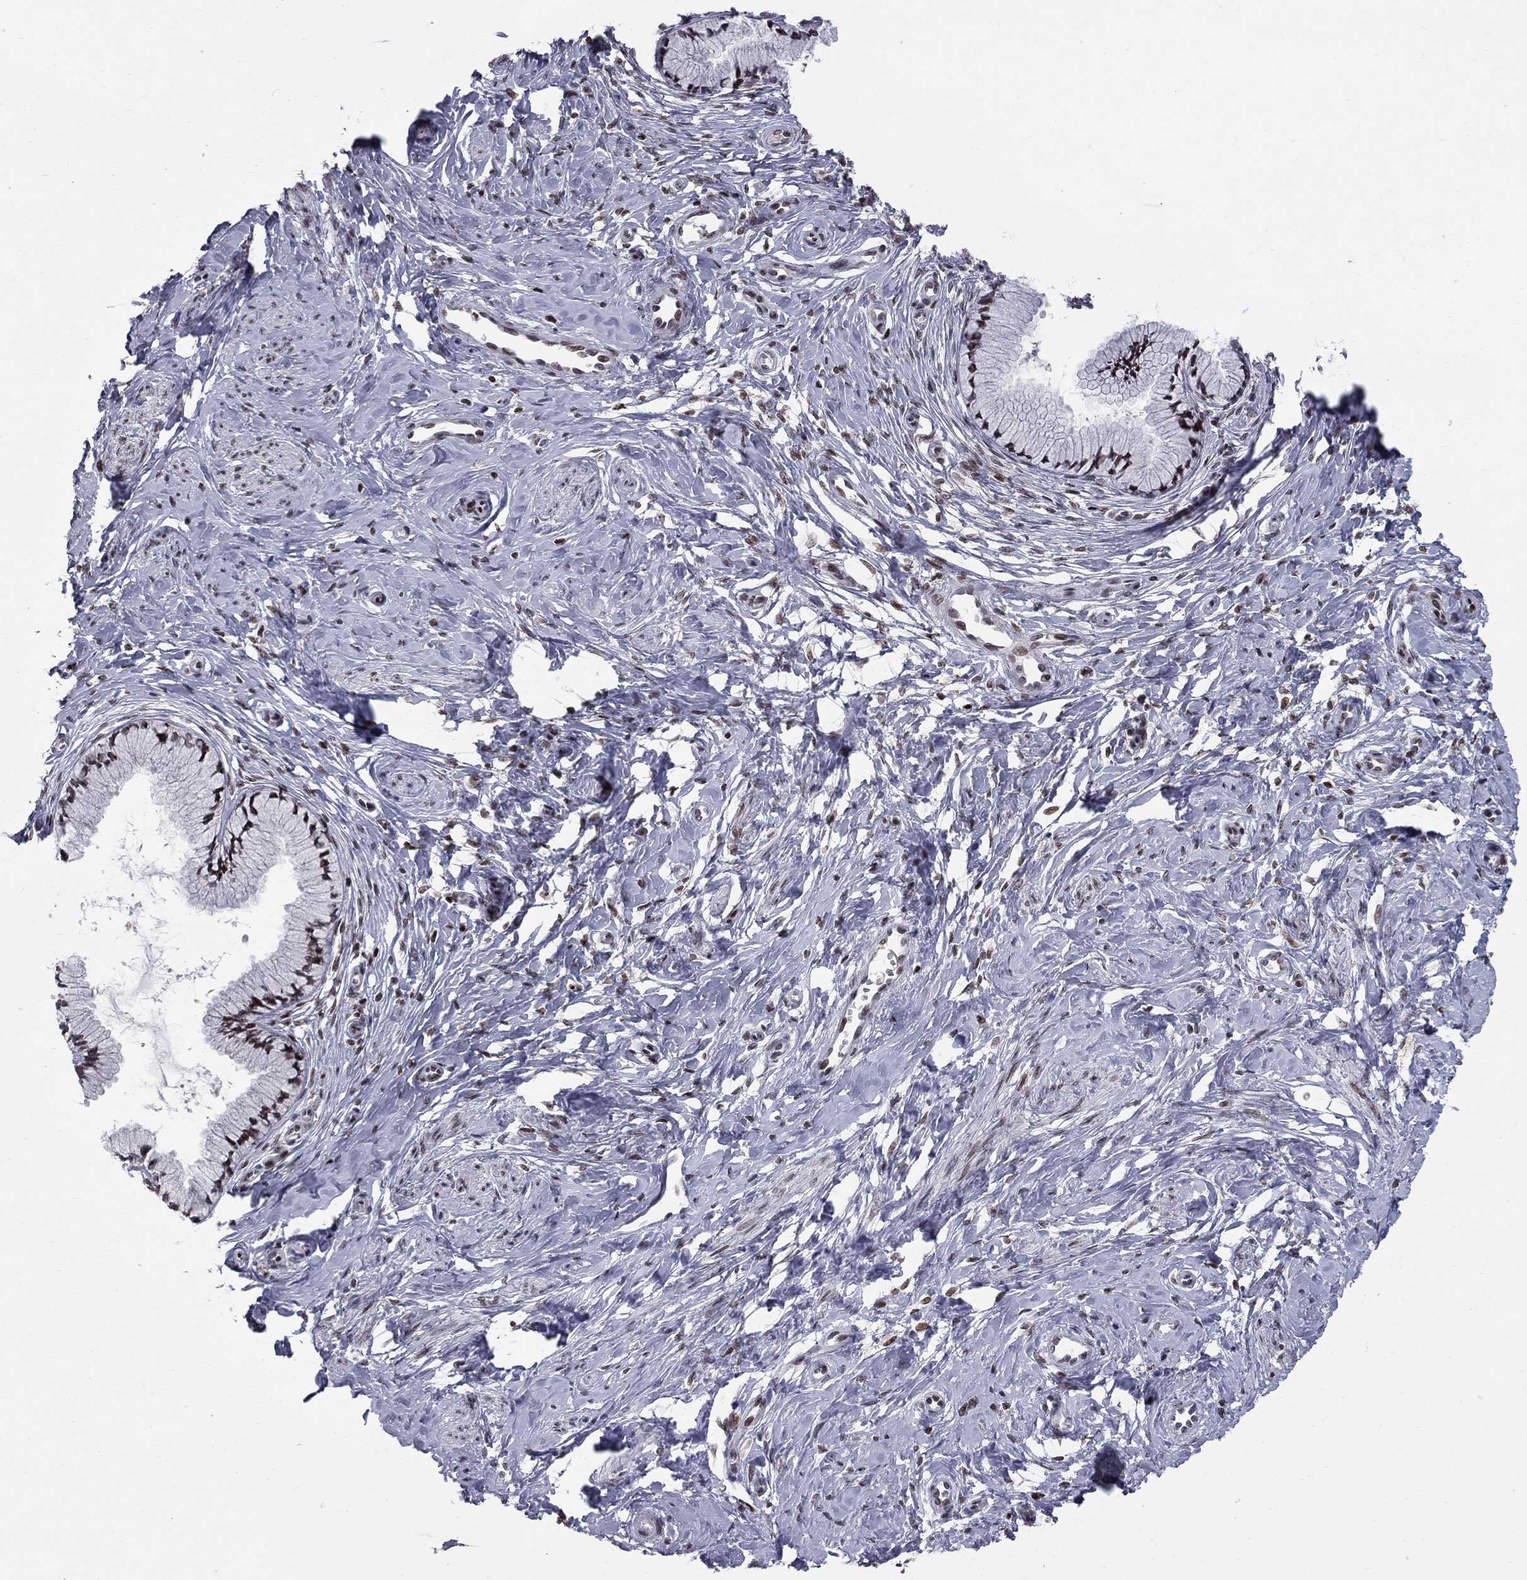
{"staining": {"intensity": "negative", "quantity": "none", "location": "none"}, "tissue": "cervix", "cell_type": "Glandular cells", "image_type": "normal", "snomed": [{"axis": "morphology", "description": "Normal tissue, NOS"}, {"axis": "topography", "description": "Cervix"}], "caption": "Unremarkable cervix was stained to show a protein in brown. There is no significant expression in glandular cells.", "gene": "RNASEH2C", "patient": {"sex": "female", "age": 37}}